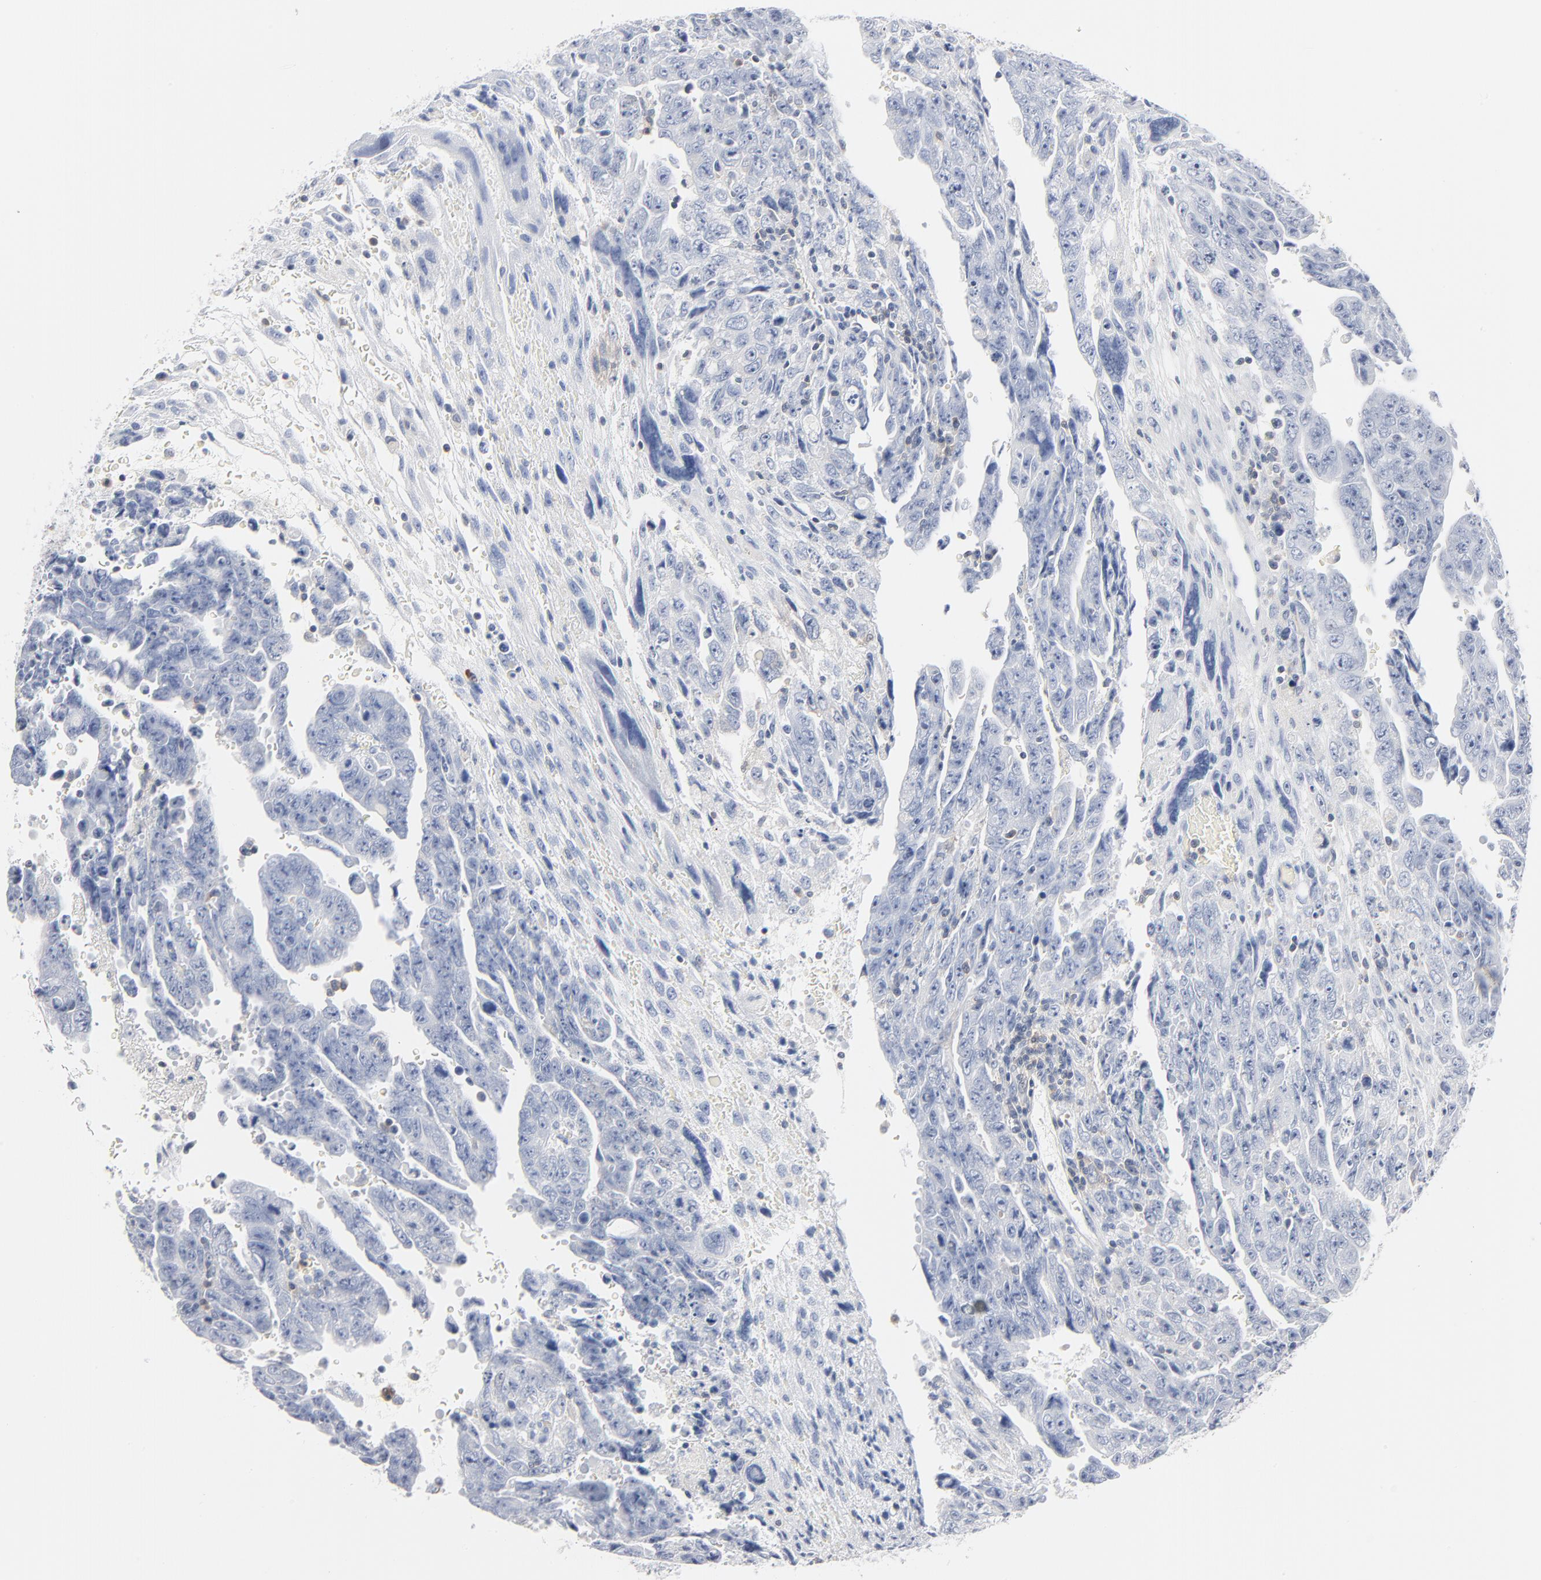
{"staining": {"intensity": "negative", "quantity": "none", "location": "none"}, "tissue": "testis cancer", "cell_type": "Tumor cells", "image_type": "cancer", "snomed": [{"axis": "morphology", "description": "Carcinoma, Embryonal, NOS"}, {"axis": "topography", "description": "Testis"}], "caption": "Tumor cells show no significant staining in embryonal carcinoma (testis).", "gene": "PTK2B", "patient": {"sex": "male", "age": 28}}